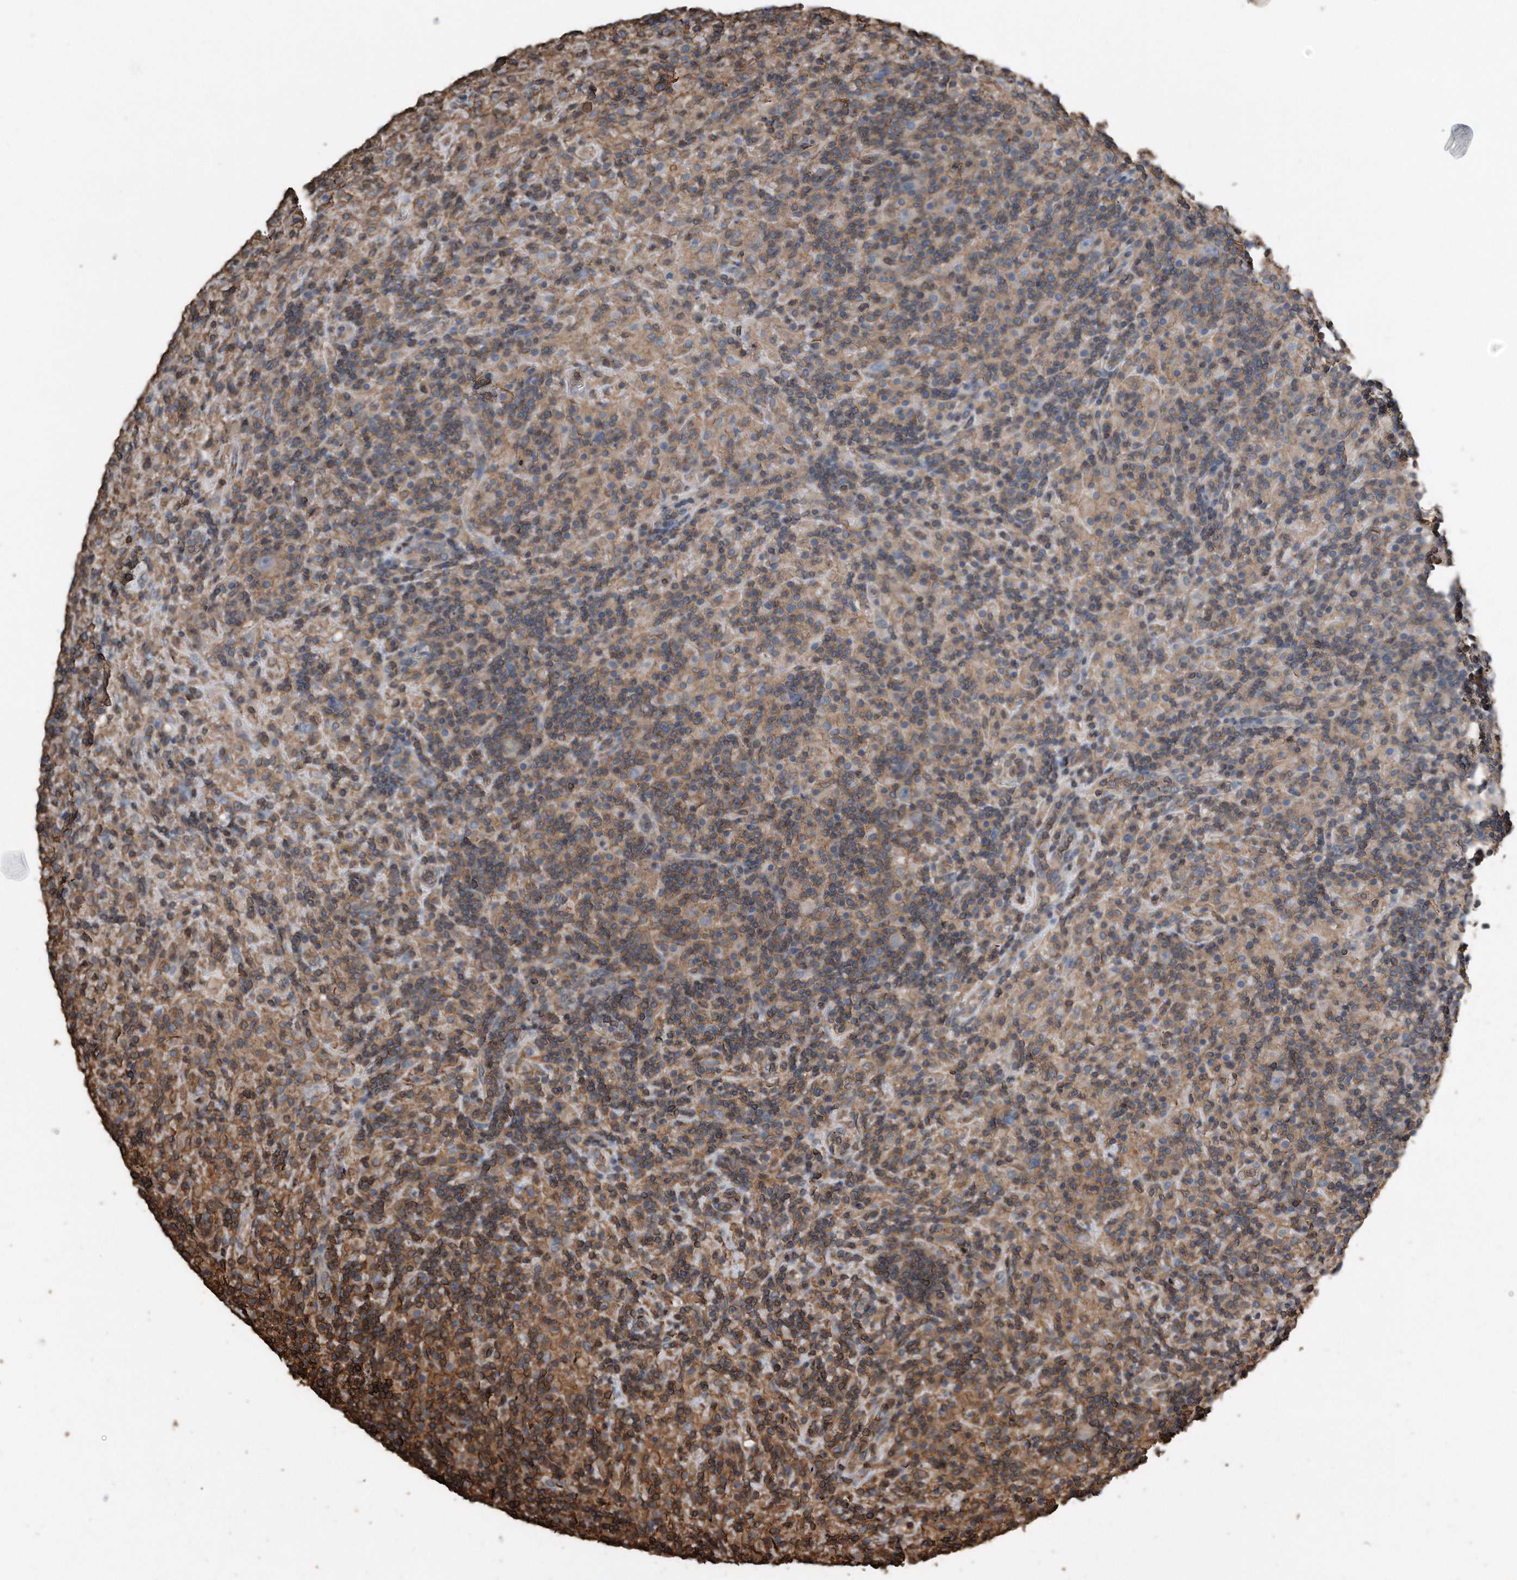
{"staining": {"intensity": "negative", "quantity": "none", "location": "none"}, "tissue": "lymphoma", "cell_type": "Tumor cells", "image_type": "cancer", "snomed": [{"axis": "morphology", "description": "Hodgkin's disease, NOS"}, {"axis": "topography", "description": "Lymph node"}], "caption": "Immunohistochemical staining of human Hodgkin's disease displays no significant staining in tumor cells.", "gene": "RSPO3", "patient": {"sex": "male", "age": 70}}